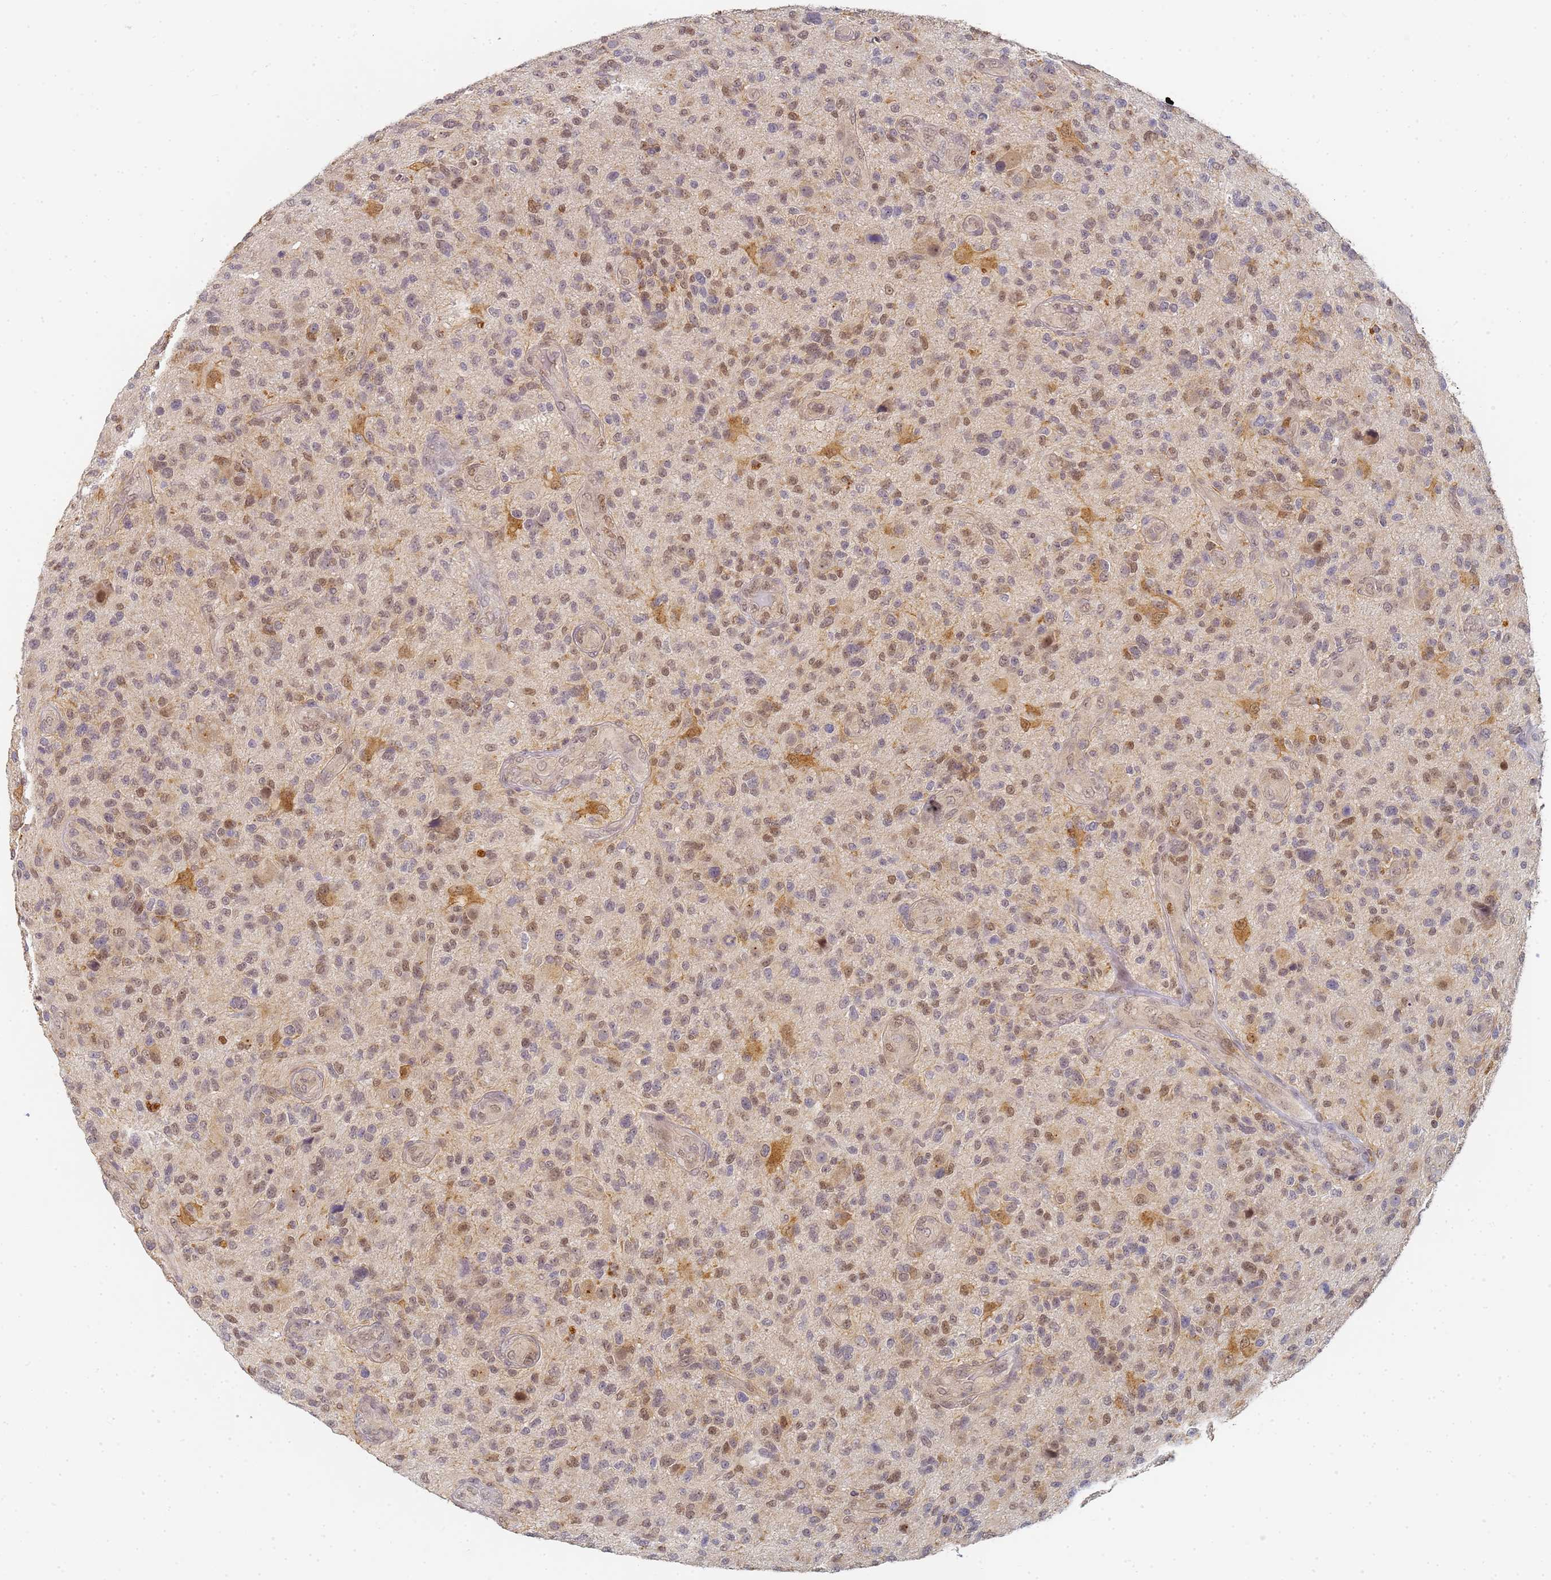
{"staining": {"intensity": "moderate", "quantity": "25%-75%", "location": "nuclear"}, "tissue": "glioma", "cell_type": "Tumor cells", "image_type": "cancer", "snomed": [{"axis": "morphology", "description": "Glioma, malignant, High grade"}, {"axis": "topography", "description": "Brain"}], "caption": "Malignant glioma (high-grade) stained for a protein (brown) demonstrates moderate nuclear positive positivity in approximately 25%-75% of tumor cells.", "gene": "HMCES", "patient": {"sex": "male", "age": 47}}